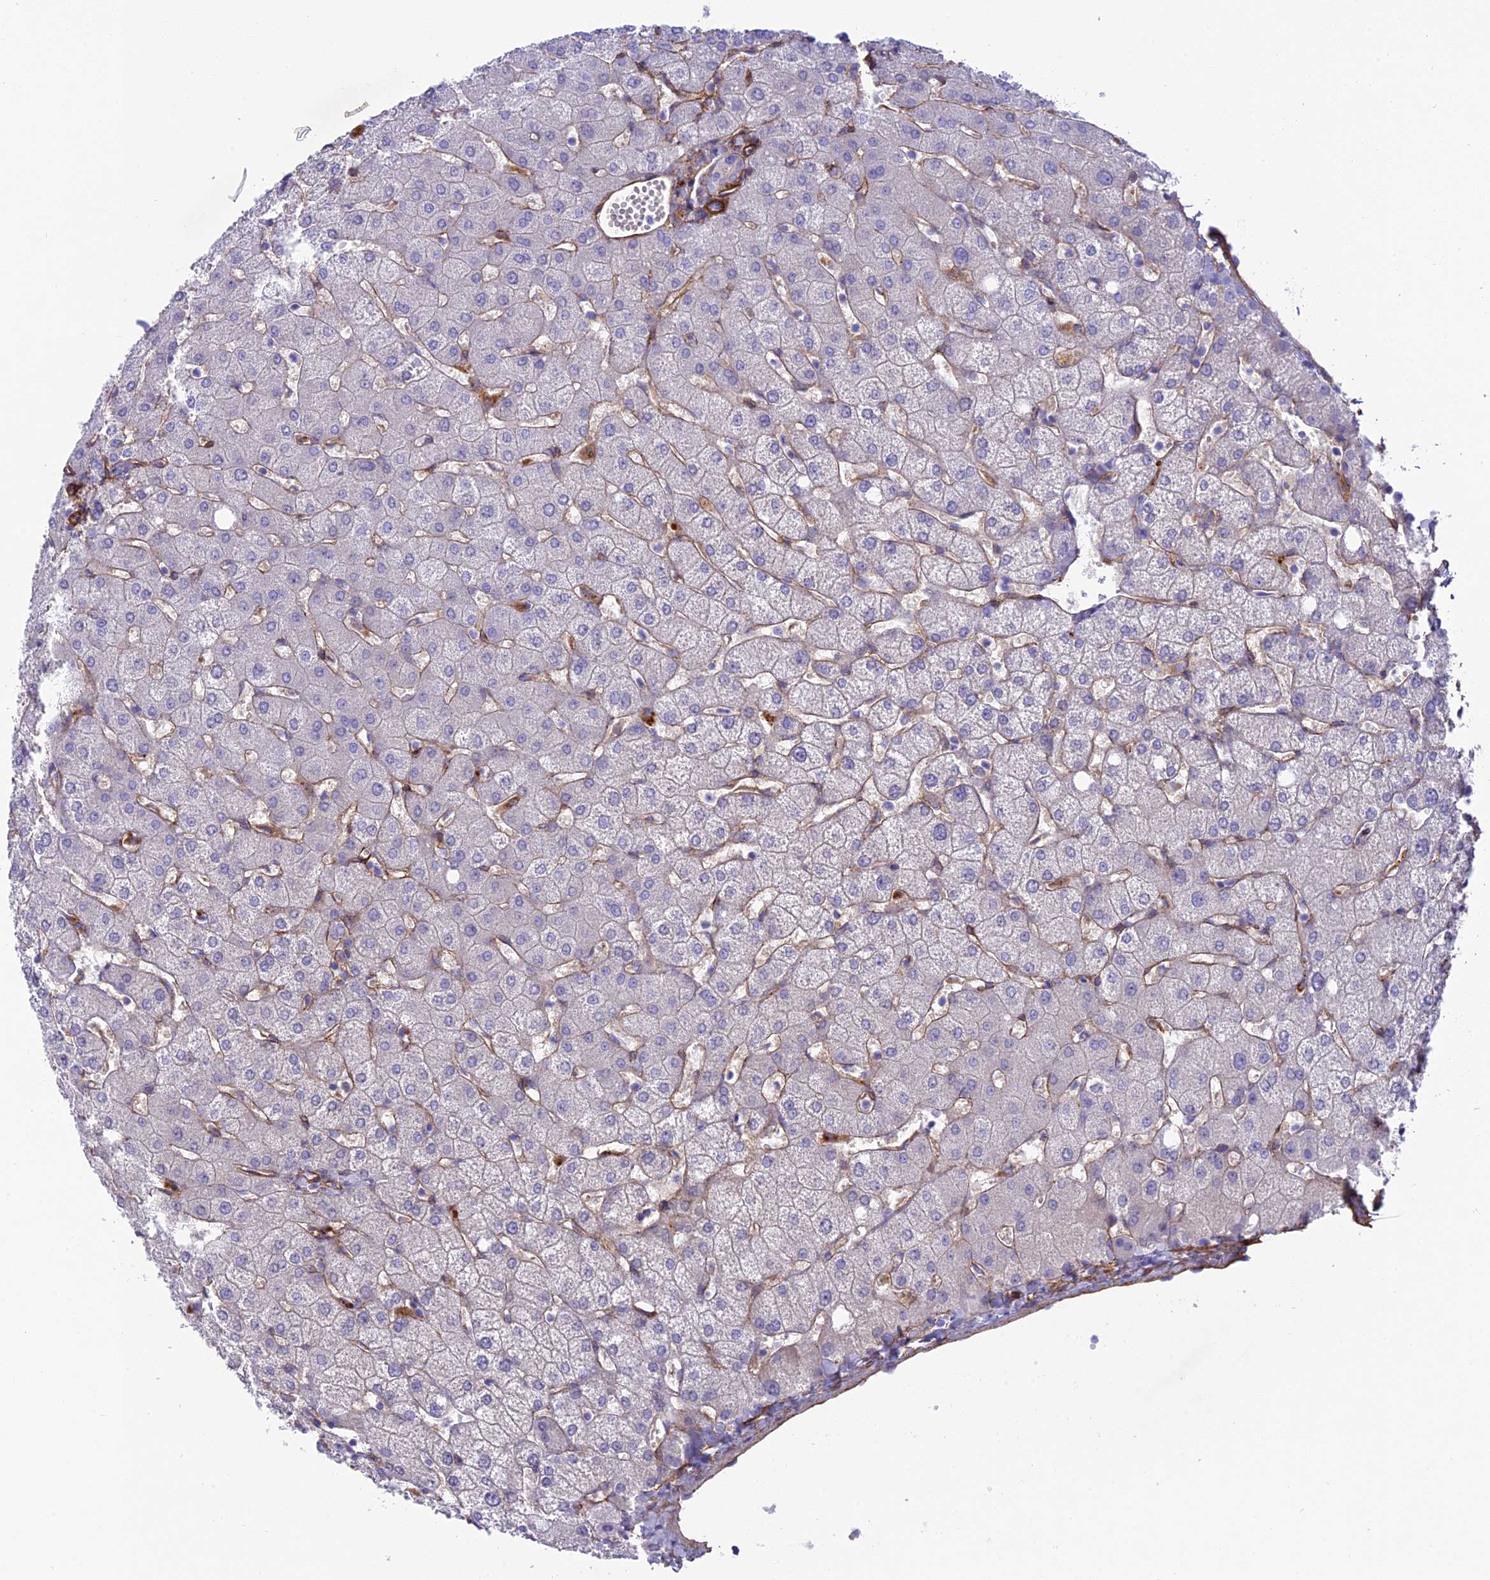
{"staining": {"intensity": "negative", "quantity": "none", "location": "none"}, "tissue": "liver", "cell_type": "Cholangiocytes", "image_type": "normal", "snomed": [{"axis": "morphology", "description": "Normal tissue, NOS"}, {"axis": "topography", "description": "Liver"}], "caption": "The micrograph shows no significant positivity in cholangiocytes of liver. The staining was performed using DAB (3,3'-diaminobenzidine) to visualize the protein expression in brown, while the nuclei were stained in blue with hematoxylin (Magnification: 20x).", "gene": "TNS1", "patient": {"sex": "female", "age": 54}}